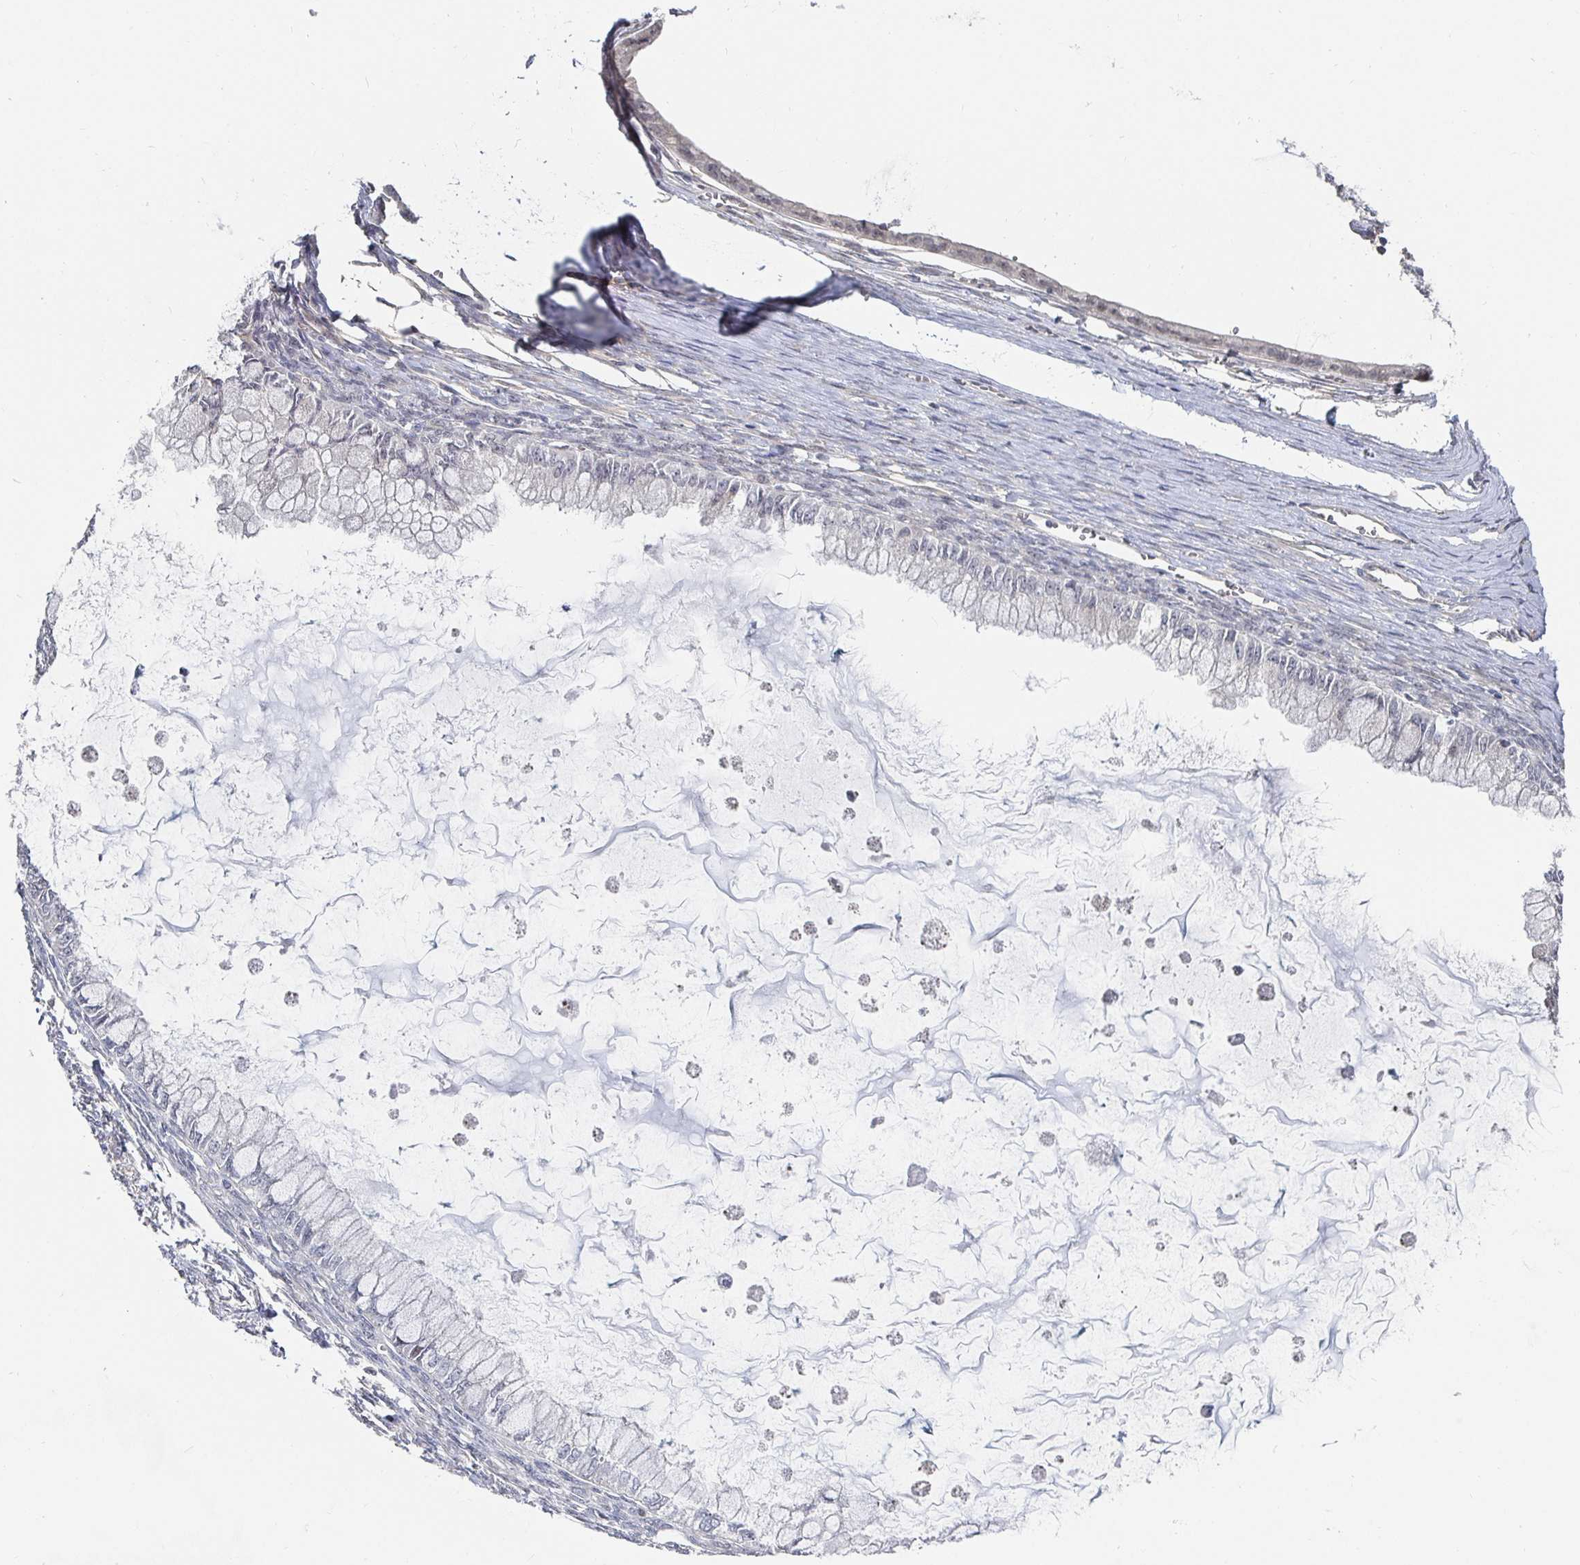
{"staining": {"intensity": "negative", "quantity": "none", "location": "none"}, "tissue": "ovarian cancer", "cell_type": "Tumor cells", "image_type": "cancer", "snomed": [{"axis": "morphology", "description": "Cystadenocarcinoma, mucinous, NOS"}, {"axis": "topography", "description": "Ovary"}], "caption": "Tumor cells show no significant staining in ovarian cancer (mucinous cystadenocarcinoma).", "gene": "MEIS1", "patient": {"sex": "female", "age": 34}}